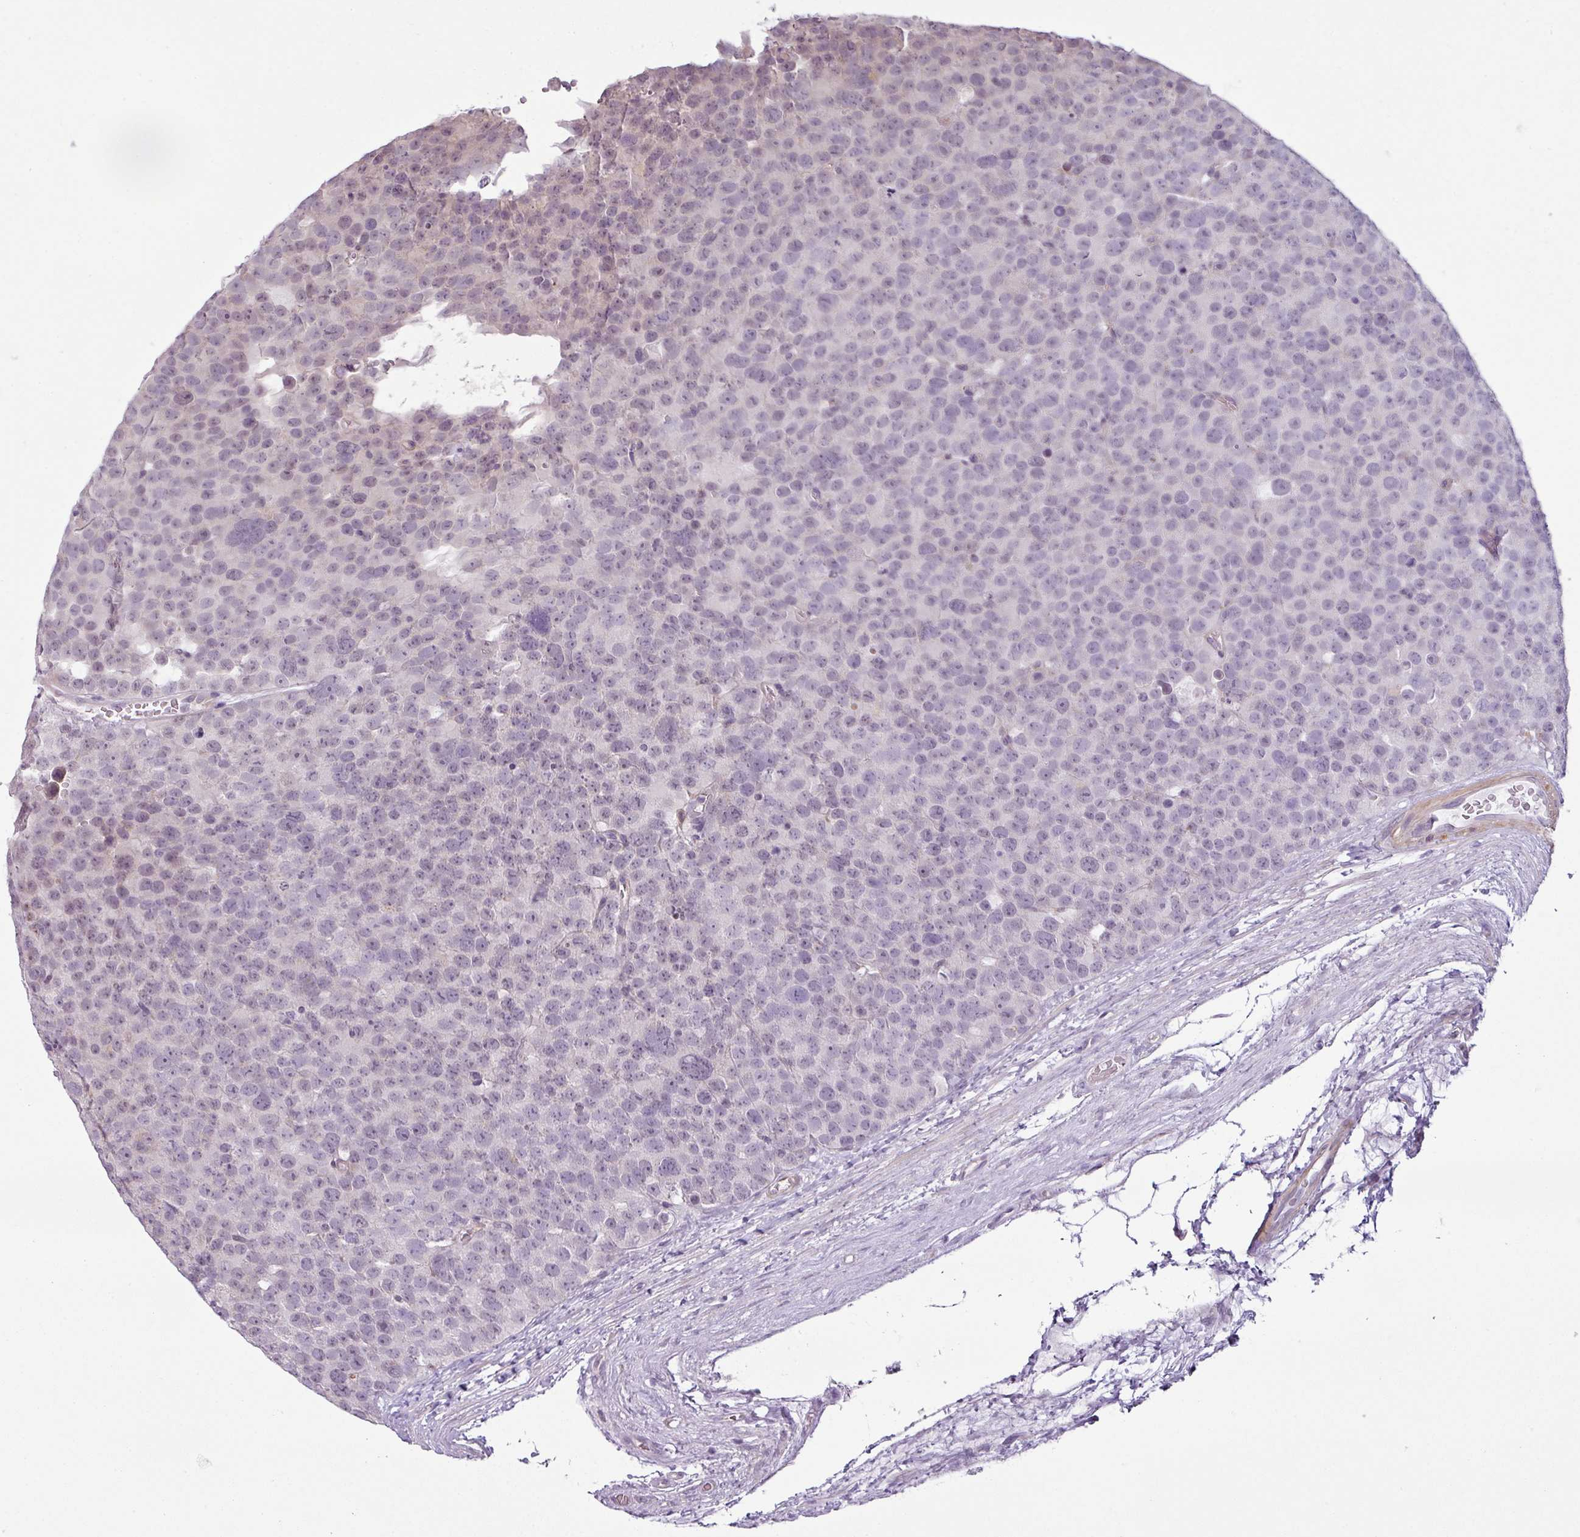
{"staining": {"intensity": "weak", "quantity": "<25%", "location": "cytoplasmic/membranous,nuclear"}, "tissue": "testis cancer", "cell_type": "Tumor cells", "image_type": "cancer", "snomed": [{"axis": "morphology", "description": "Seminoma, NOS"}, {"axis": "topography", "description": "Testis"}], "caption": "Tumor cells are negative for brown protein staining in testis cancer (seminoma).", "gene": "OR52D1", "patient": {"sex": "male", "age": 71}}